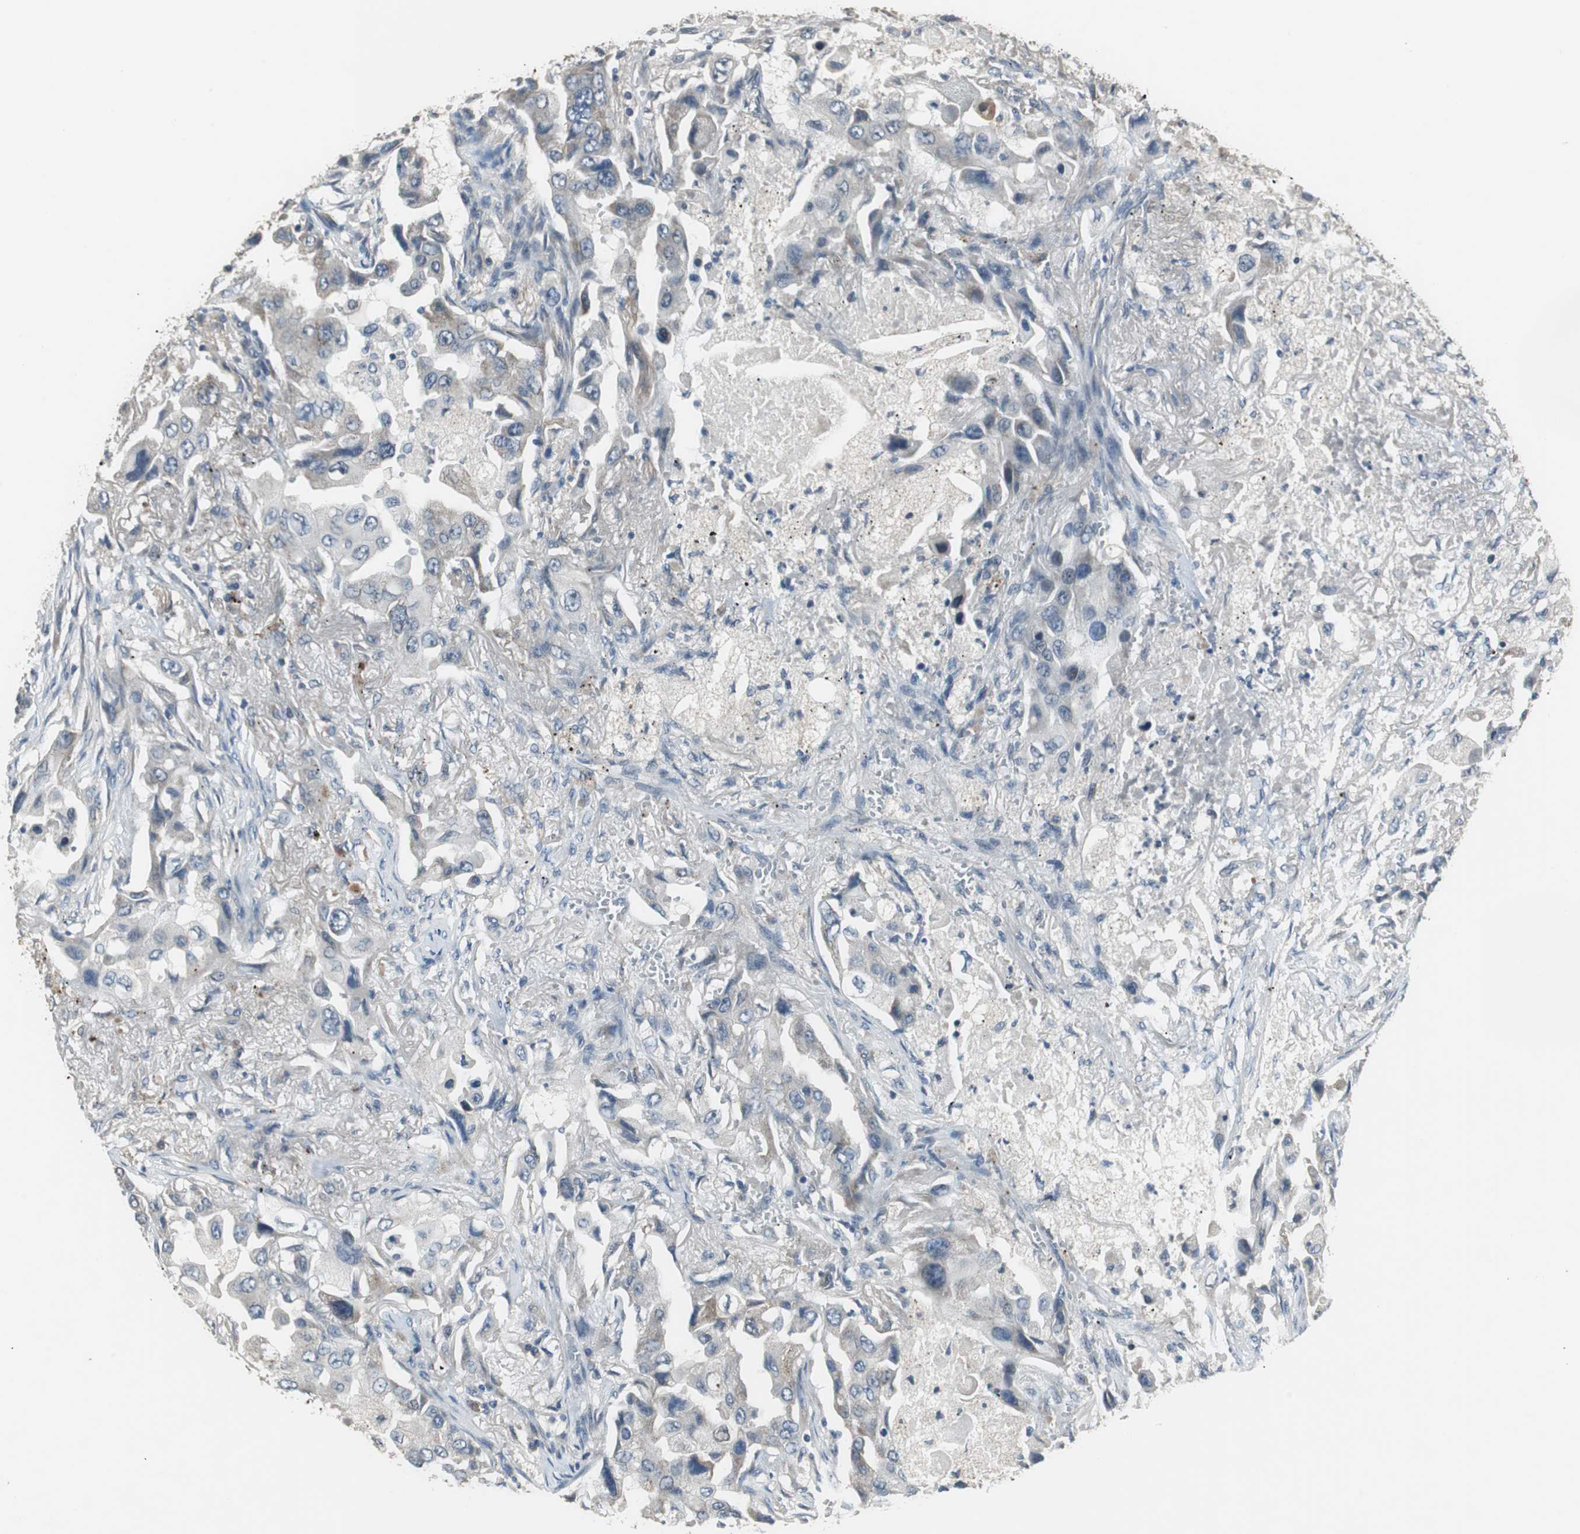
{"staining": {"intensity": "weak", "quantity": "<25%", "location": "cytoplasmic/membranous"}, "tissue": "lung cancer", "cell_type": "Tumor cells", "image_type": "cancer", "snomed": [{"axis": "morphology", "description": "Adenocarcinoma, NOS"}, {"axis": "topography", "description": "Lung"}], "caption": "Immunohistochemical staining of human adenocarcinoma (lung) reveals no significant expression in tumor cells.", "gene": "PI4KB", "patient": {"sex": "female", "age": 65}}